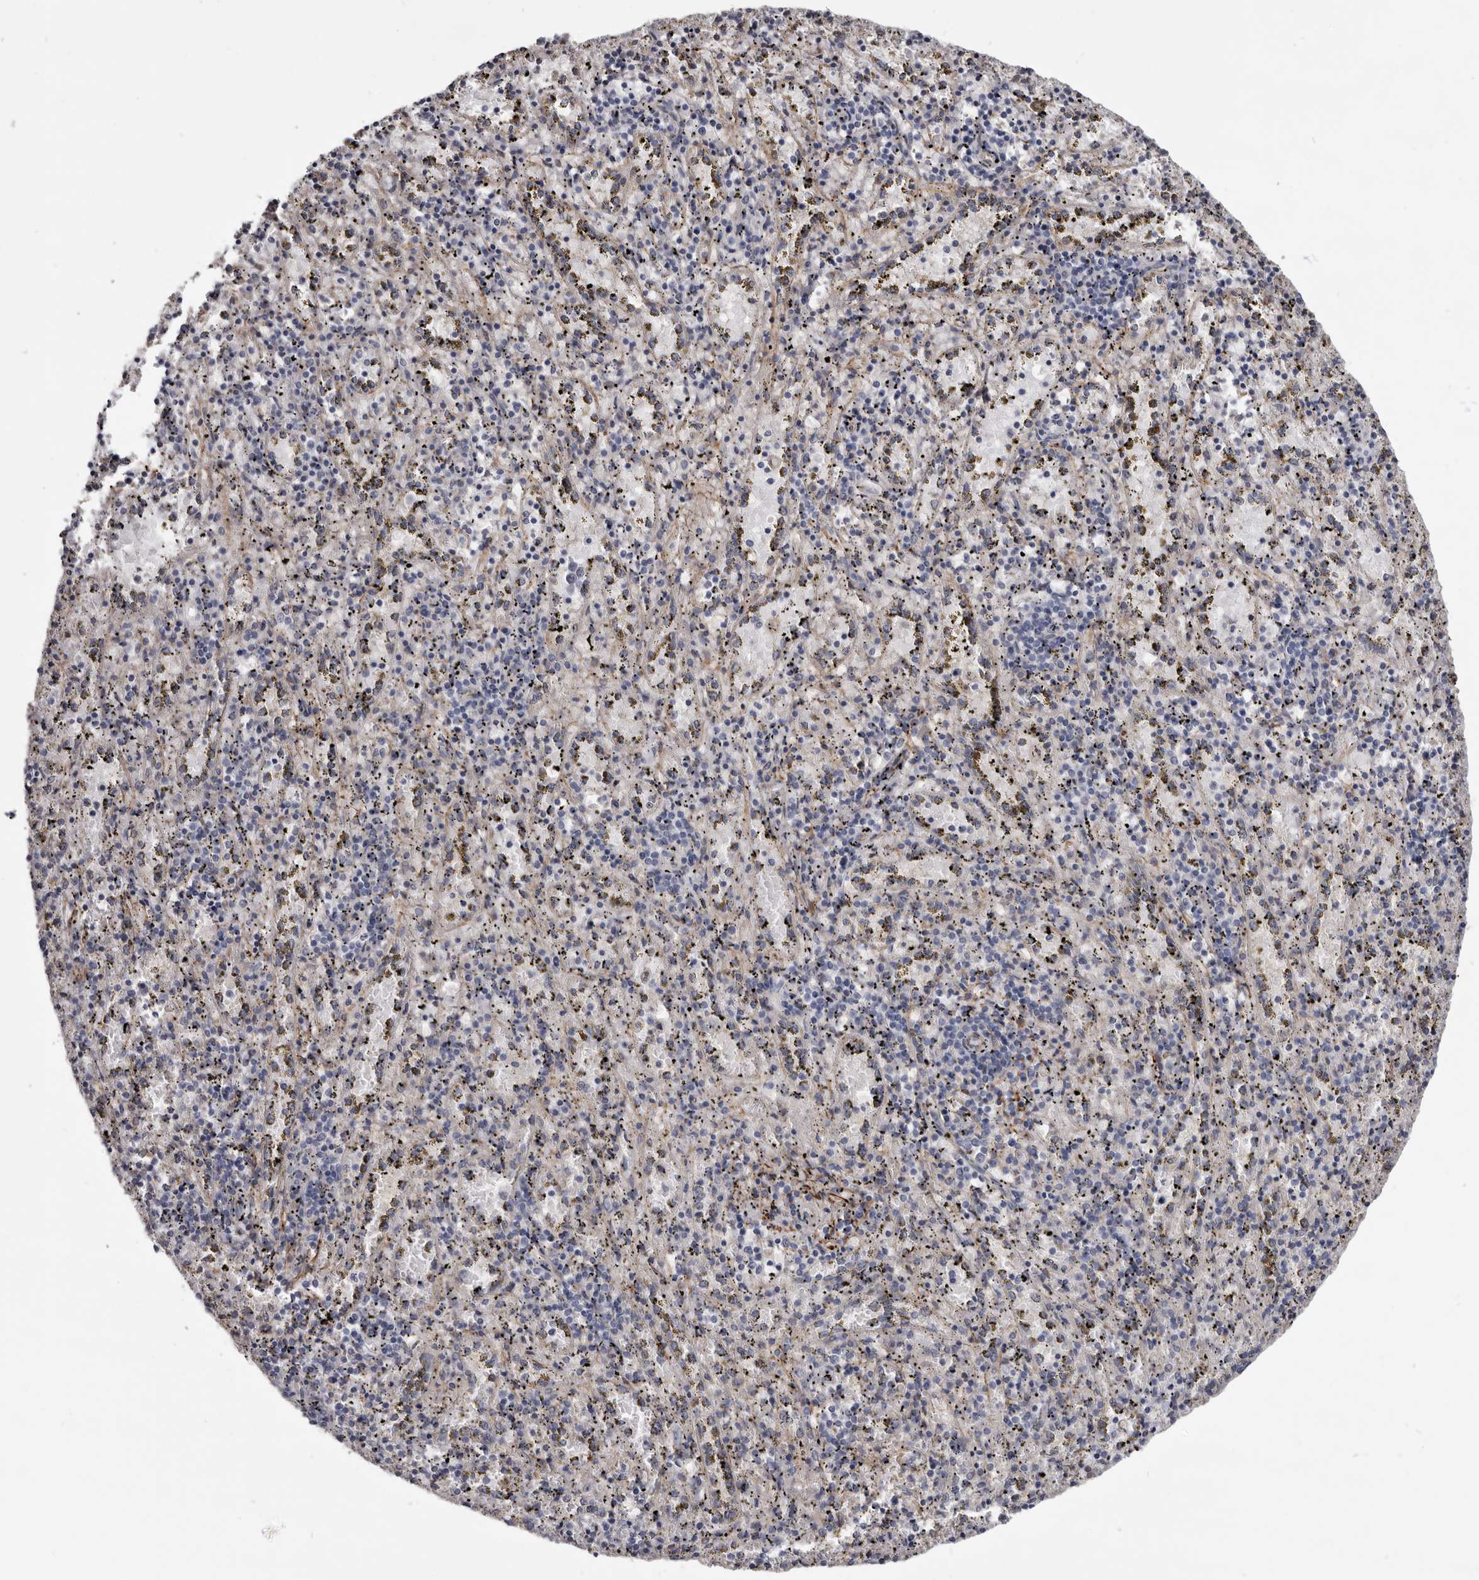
{"staining": {"intensity": "negative", "quantity": "none", "location": "none"}, "tissue": "spleen", "cell_type": "Cells in red pulp", "image_type": "normal", "snomed": [{"axis": "morphology", "description": "Normal tissue, NOS"}, {"axis": "topography", "description": "Spleen"}], "caption": "The photomicrograph shows no significant staining in cells in red pulp of spleen. (DAB (3,3'-diaminobenzidine) immunohistochemistry visualized using brightfield microscopy, high magnification).", "gene": "CGN", "patient": {"sex": "male", "age": 11}}